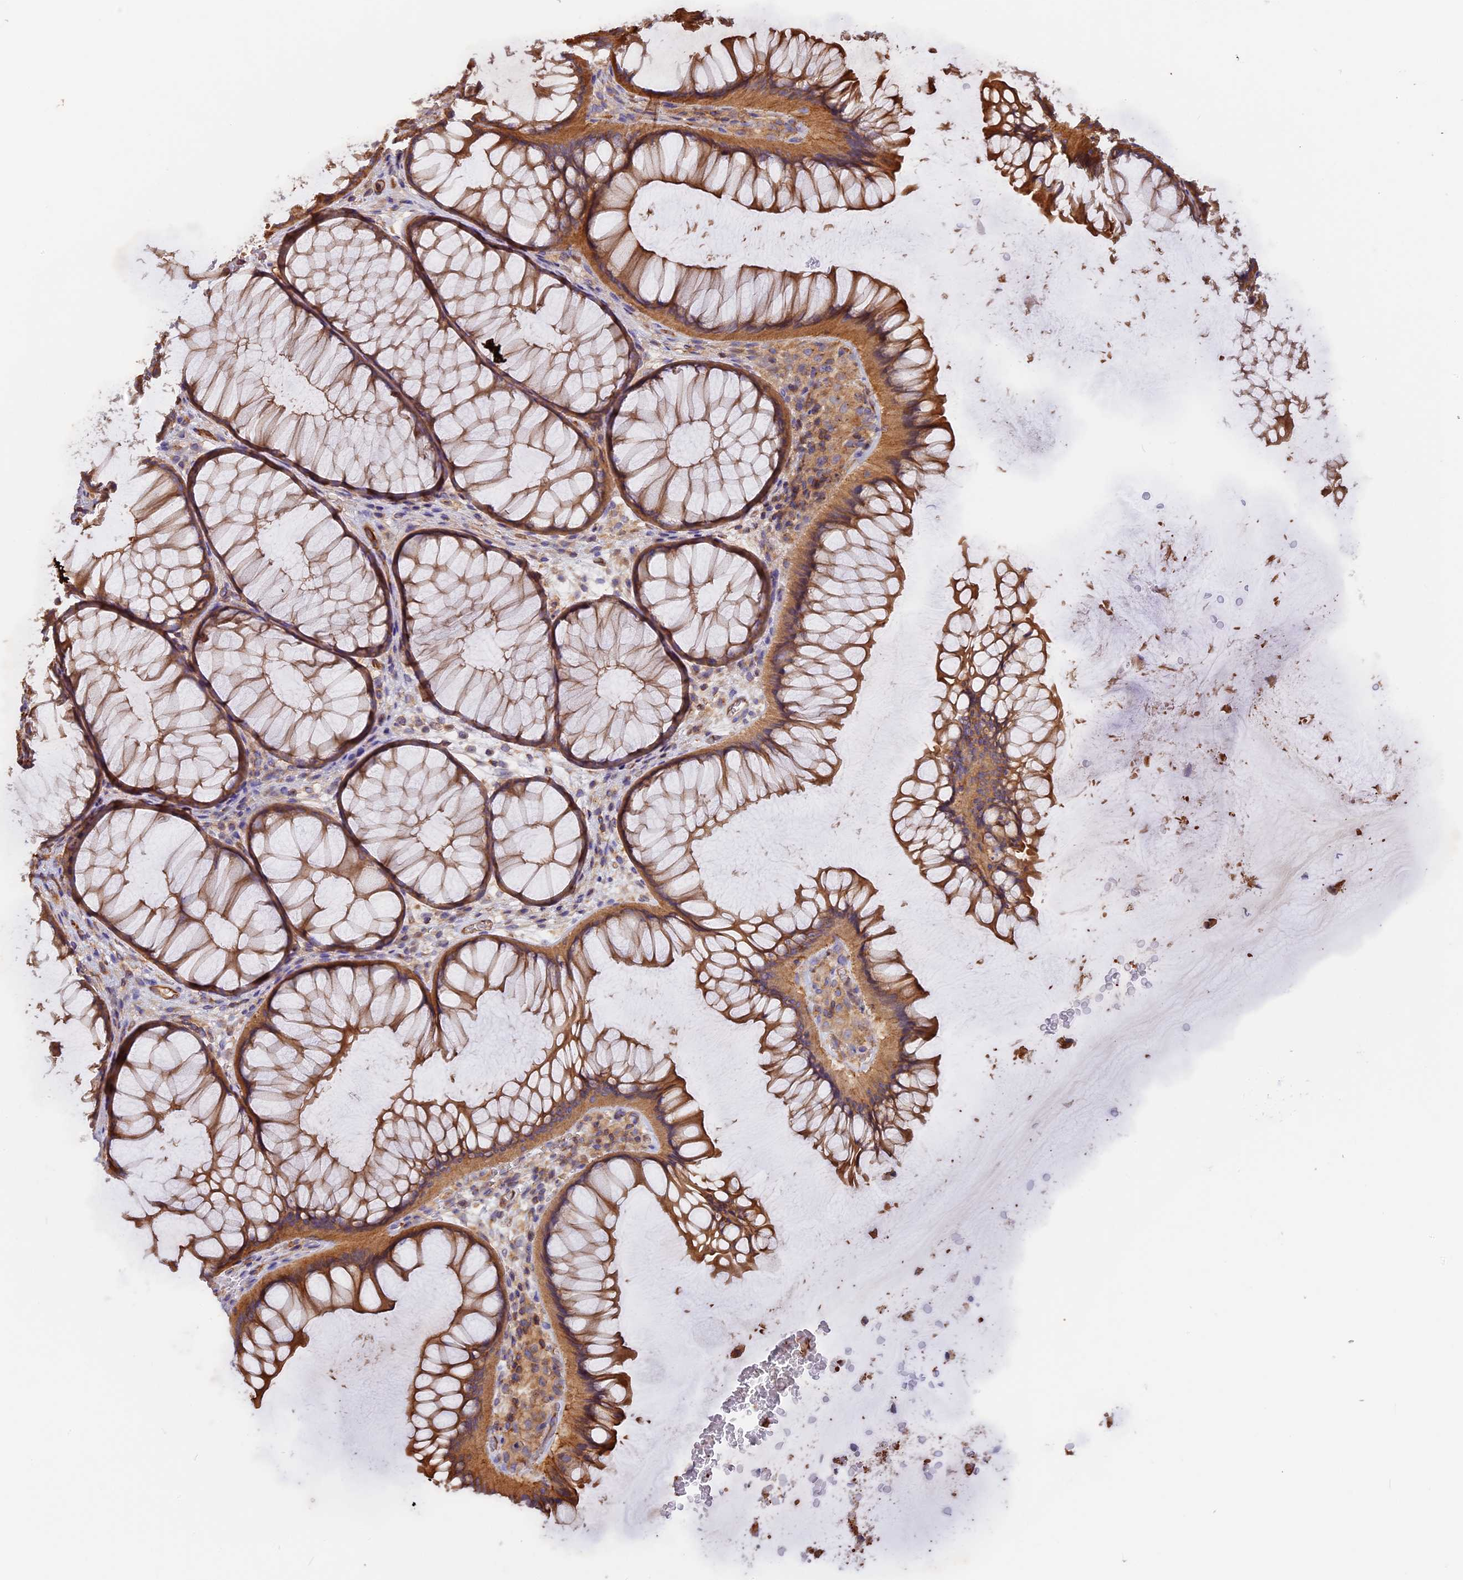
{"staining": {"intensity": "strong", "quantity": ">75%", "location": "cytoplasmic/membranous"}, "tissue": "colon", "cell_type": "Endothelial cells", "image_type": "normal", "snomed": [{"axis": "morphology", "description": "Normal tissue, NOS"}, {"axis": "topography", "description": "Colon"}], "caption": "Immunohistochemical staining of normal colon exhibits strong cytoplasmic/membranous protein staining in approximately >75% of endothelial cells. Using DAB (brown) and hematoxylin (blue) stains, captured at high magnification using brightfield microscopy.", "gene": "VPS18", "patient": {"sex": "female", "age": 82}}